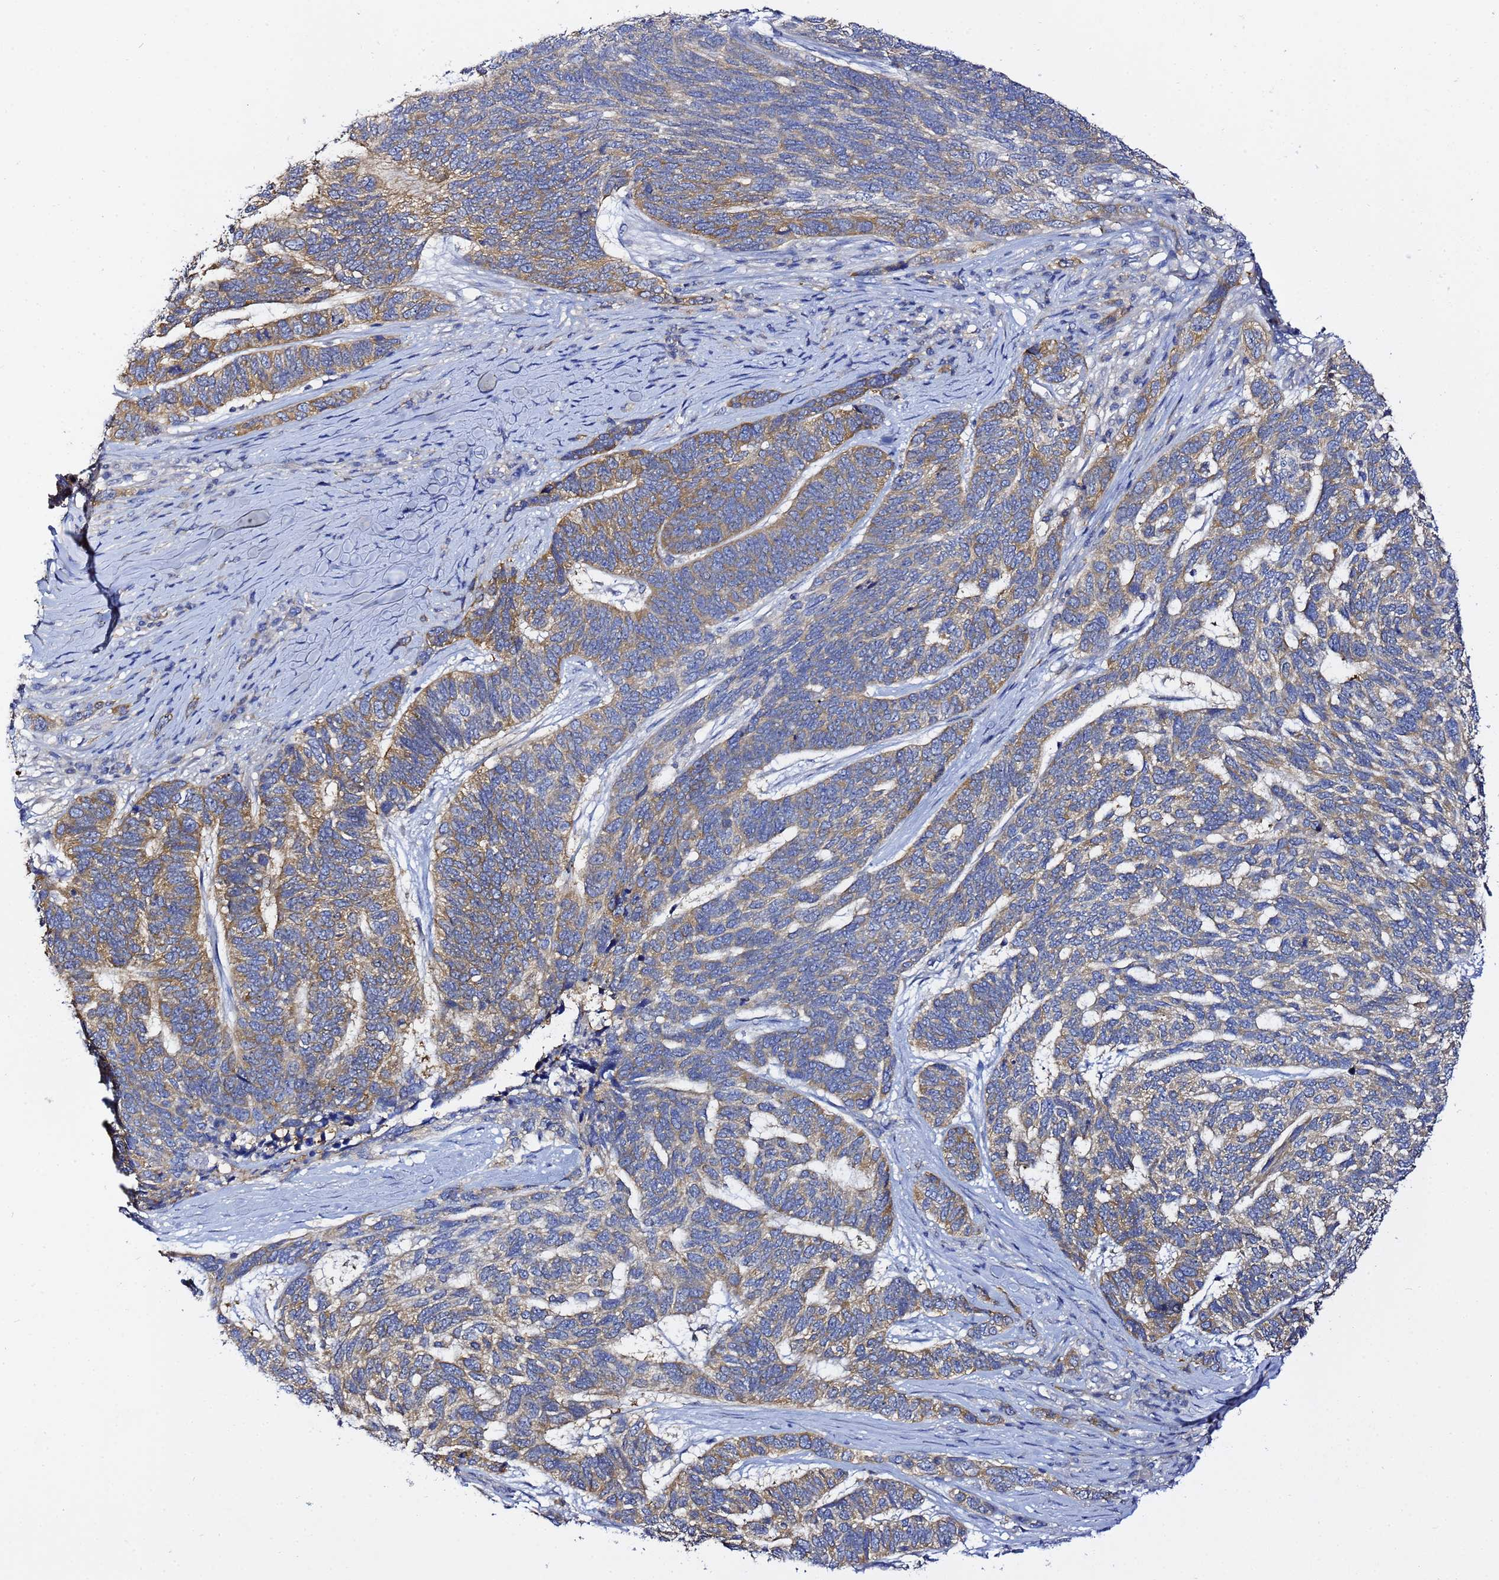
{"staining": {"intensity": "moderate", "quantity": ">75%", "location": "cytoplasmic/membranous"}, "tissue": "skin cancer", "cell_type": "Tumor cells", "image_type": "cancer", "snomed": [{"axis": "morphology", "description": "Basal cell carcinoma"}, {"axis": "topography", "description": "Skin"}], "caption": "Immunohistochemical staining of human skin cancer (basal cell carcinoma) displays medium levels of moderate cytoplasmic/membranous expression in approximately >75% of tumor cells.", "gene": "LENG1", "patient": {"sex": "female", "age": 65}}